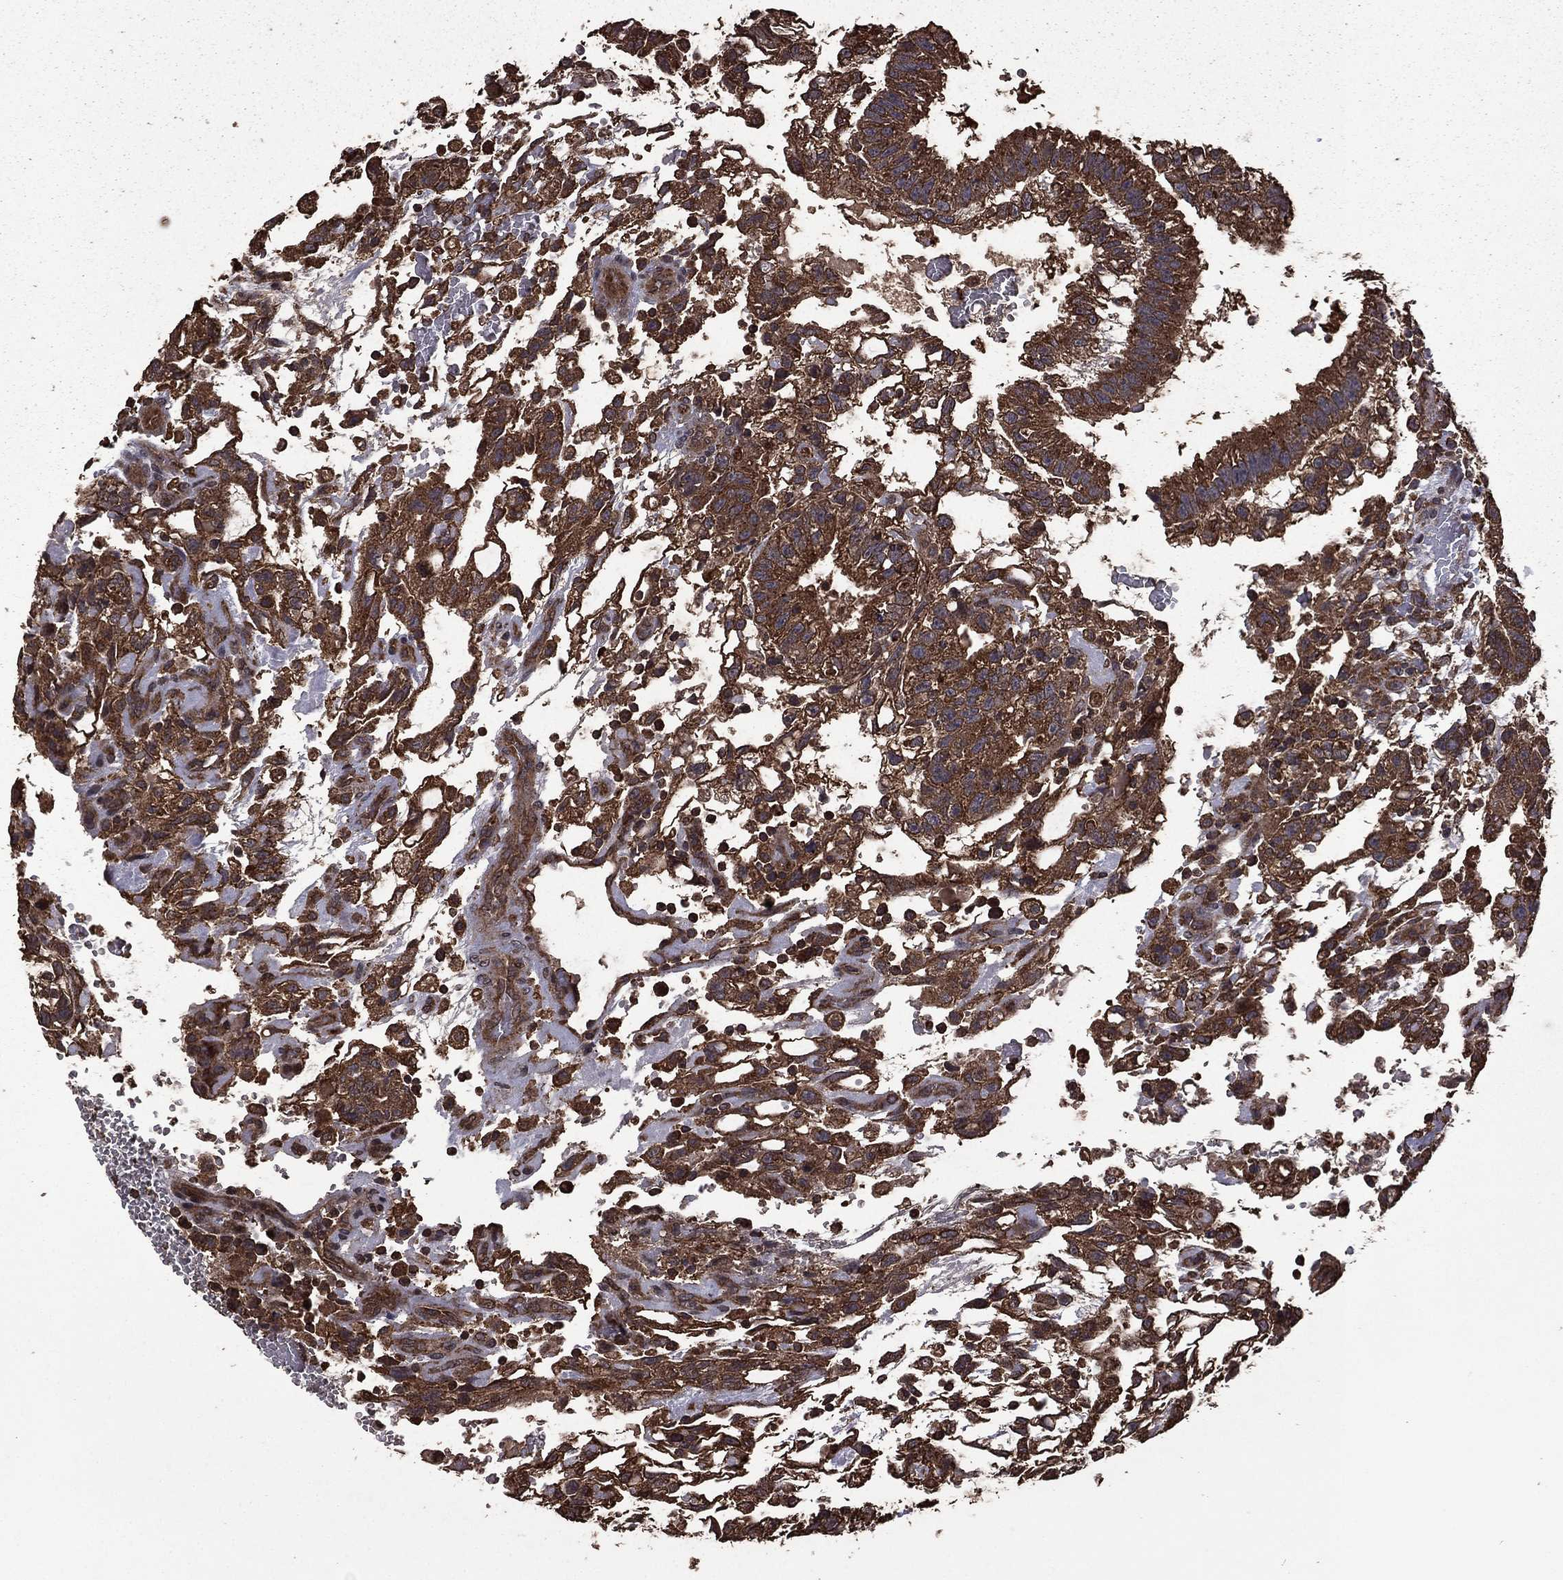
{"staining": {"intensity": "moderate", "quantity": ">75%", "location": "cytoplasmic/membranous"}, "tissue": "testis cancer", "cell_type": "Tumor cells", "image_type": "cancer", "snomed": [{"axis": "morphology", "description": "Carcinoma, Embryonal, NOS"}, {"axis": "topography", "description": "Testis"}], "caption": "Immunohistochemistry micrograph of neoplastic tissue: human embryonal carcinoma (testis) stained using immunohistochemistry (IHC) reveals medium levels of moderate protein expression localized specifically in the cytoplasmic/membranous of tumor cells, appearing as a cytoplasmic/membranous brown color.", "gene": "BIRC6", "patient": {"sex": "male", "age": 32}}